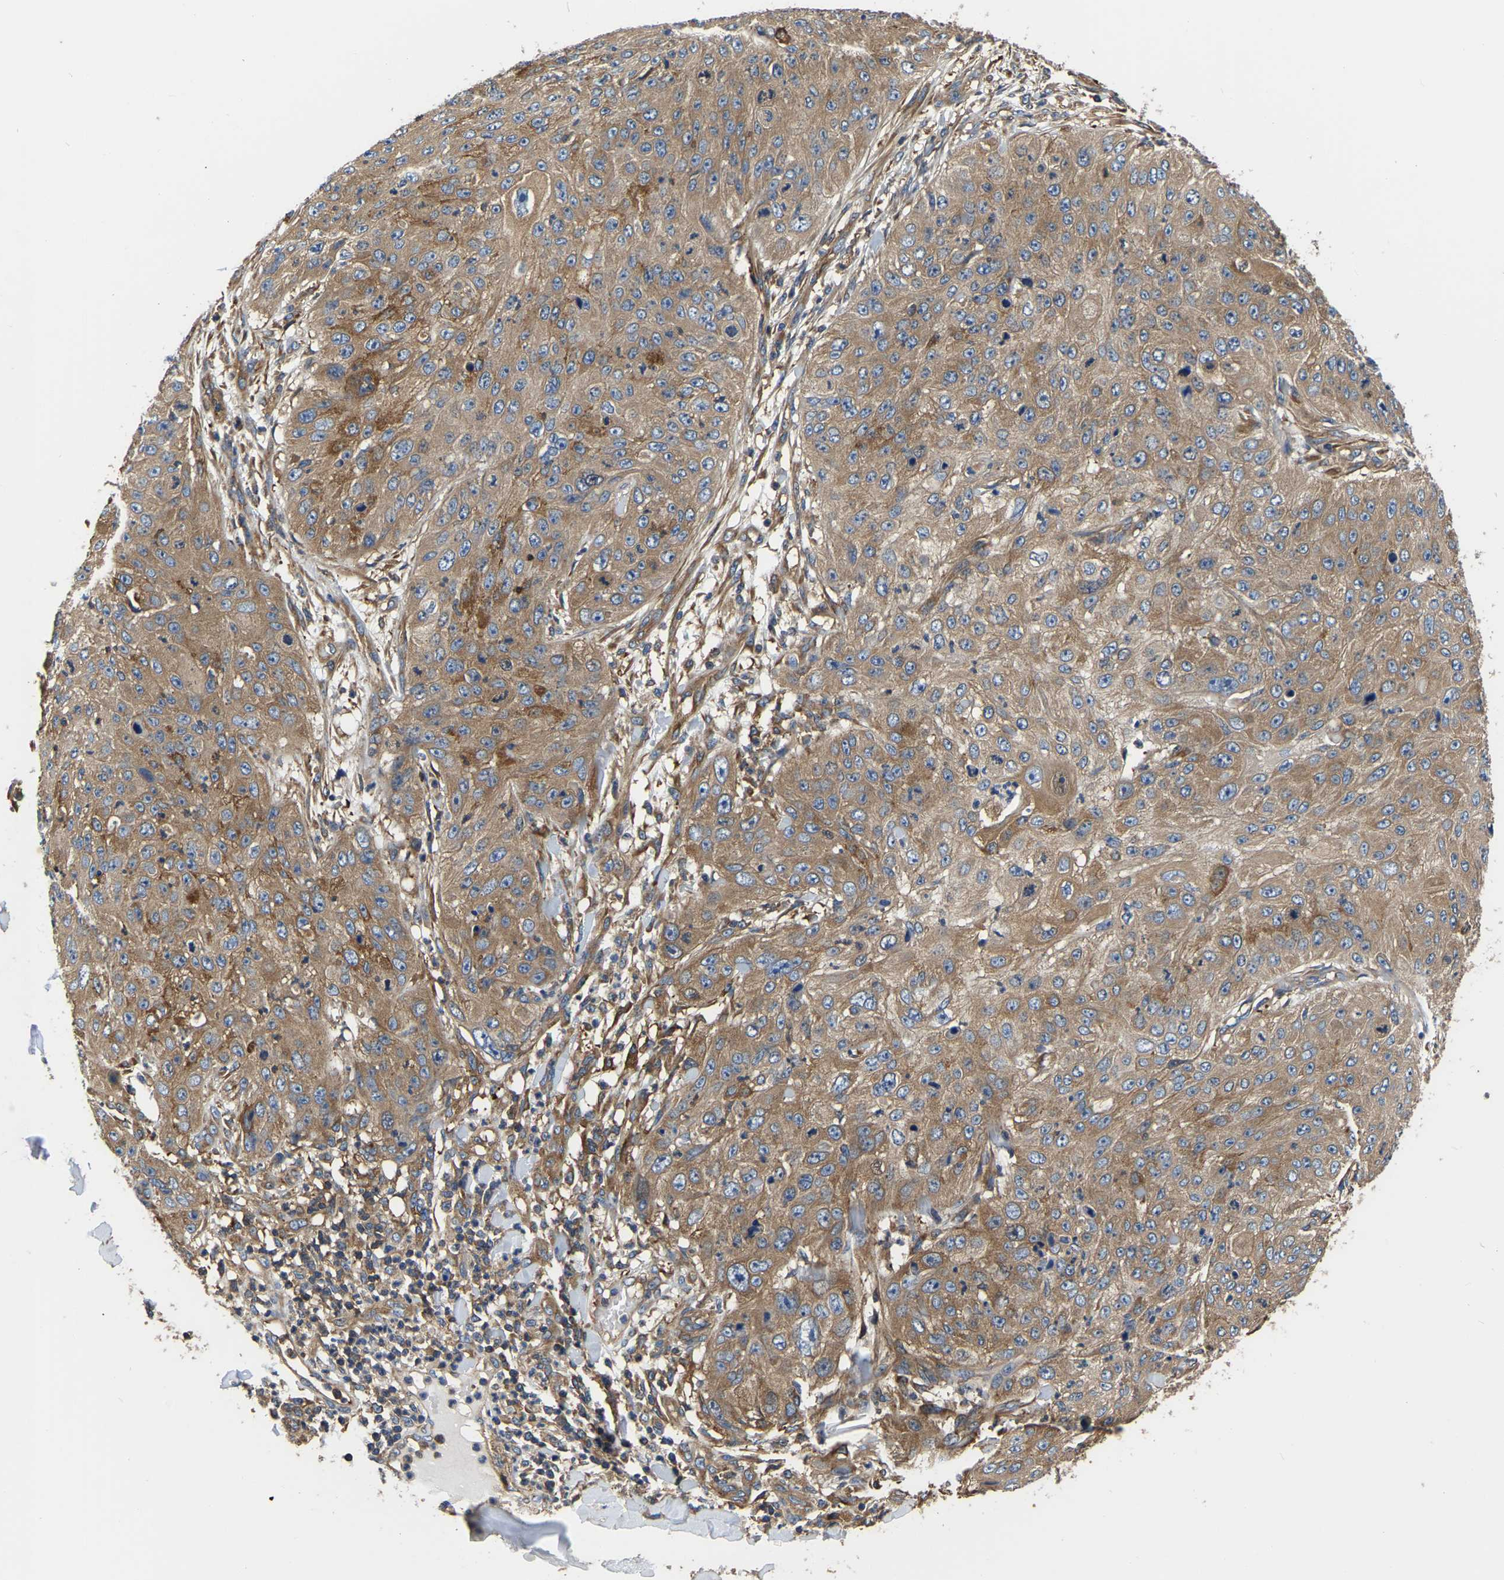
{"staining": {"intensity": "moderate", "quantity": ">75%", "location": "cytoplasmic/membranous"}, "tissue": "skin cancer", "cell_type": "Tumor cells", "image_type": "cancer", "snomed": [{"axis": "morphology", "description": "Squamous cell carcinoma, NOS"}, {"axis": "topography", "description": "Skin"}], "caption": "IHC of human skin squamous cell carcinoma displays medium levels of moderate cytoplasmic/membranous staining in approximately >75% of tumor cells.", "gene": "GARS1", "patient": {"sex": "female", "age": 80}}